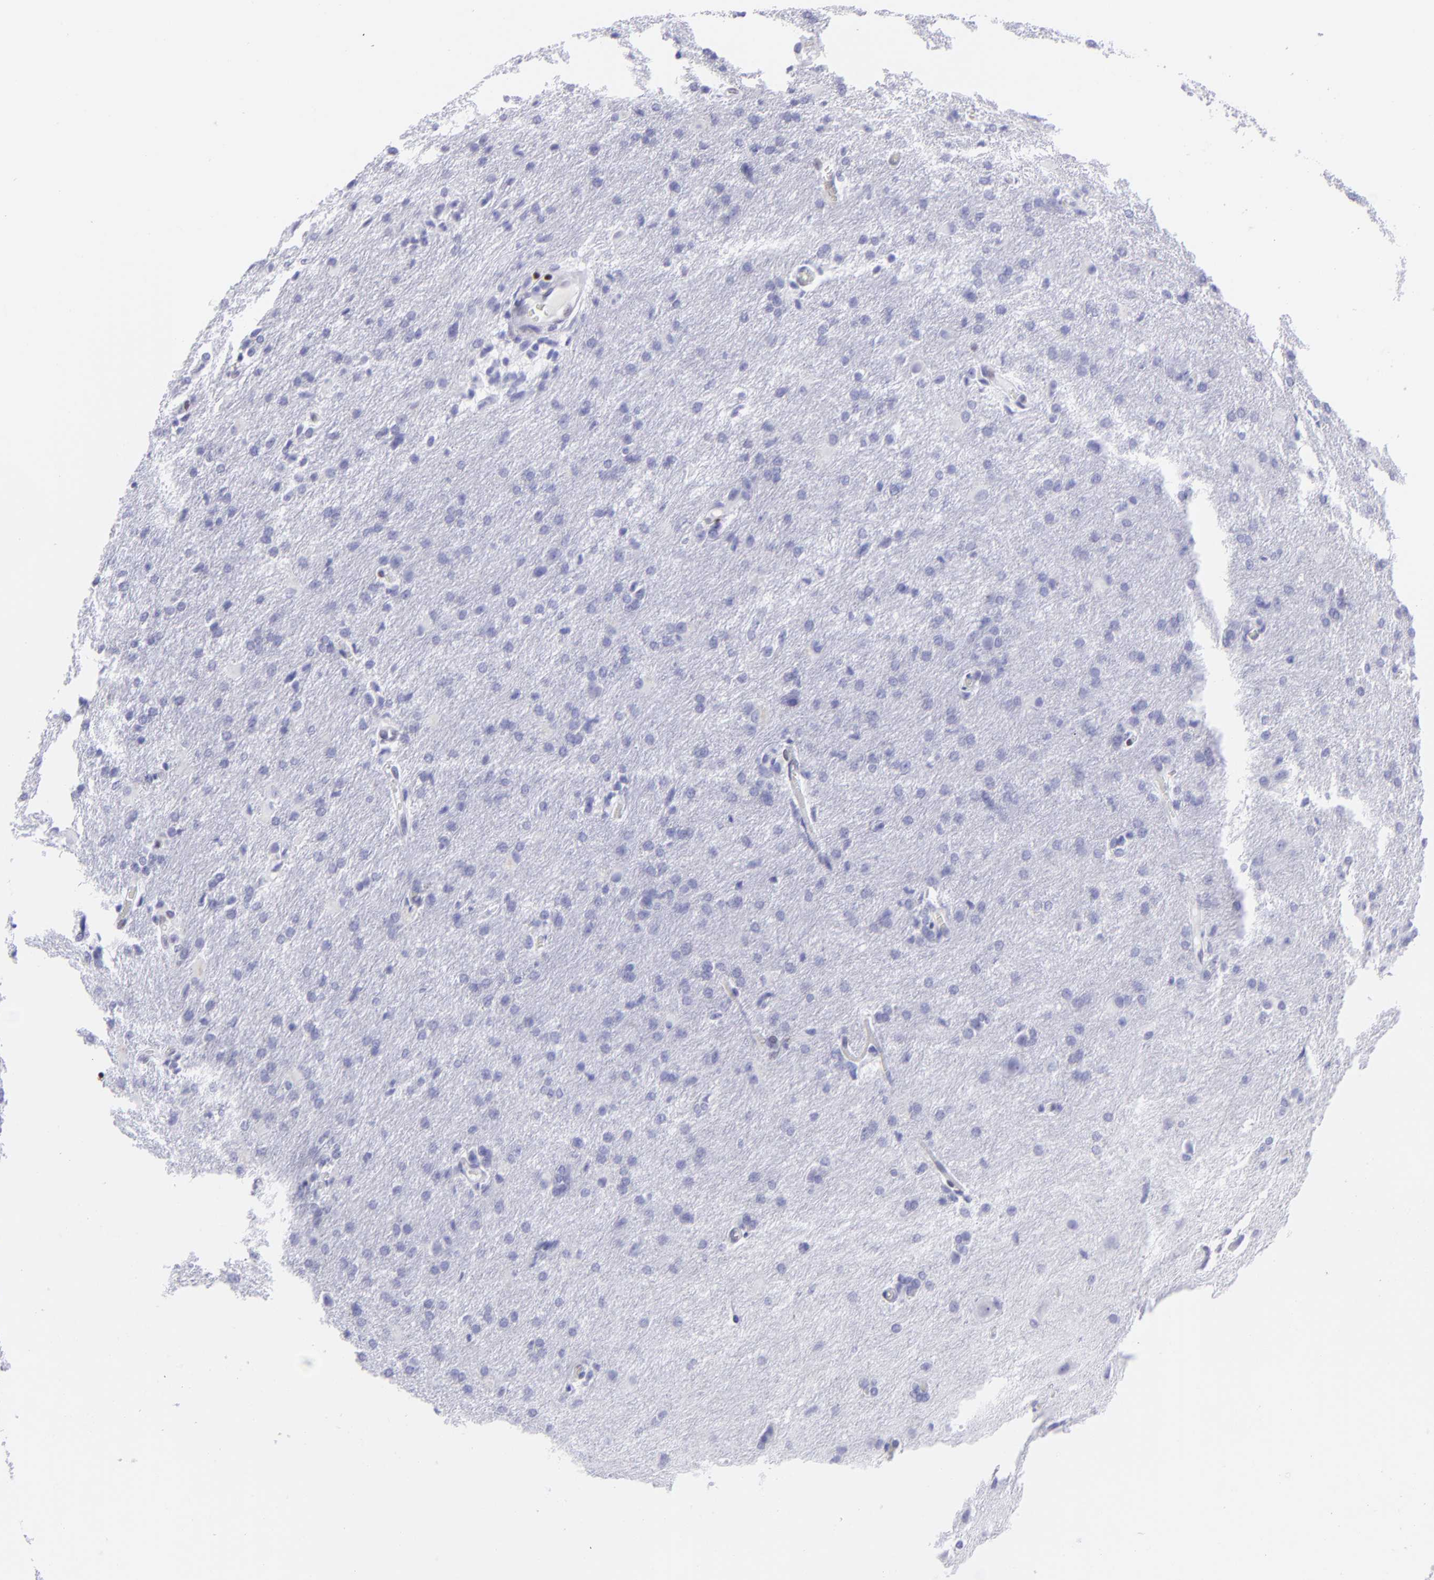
{"staining": {"intensity": "negative", "quantity": "none", "location": "none"}, "tissue": "glioma", "cell_type": "Tumor cells", "image_type": "cancer", "snomed": [{"axis": "morphology", "description": "Glioma, malignant, High grade"}, {"axis": "topography", "description": "Brain"}], "caption": "The immunohistochemistry image has no significant positivity in tumor cells of malignant high-grade glioma tissue.", "gene": "ETS1", "patient": {"sex": "male", "age": 68}}